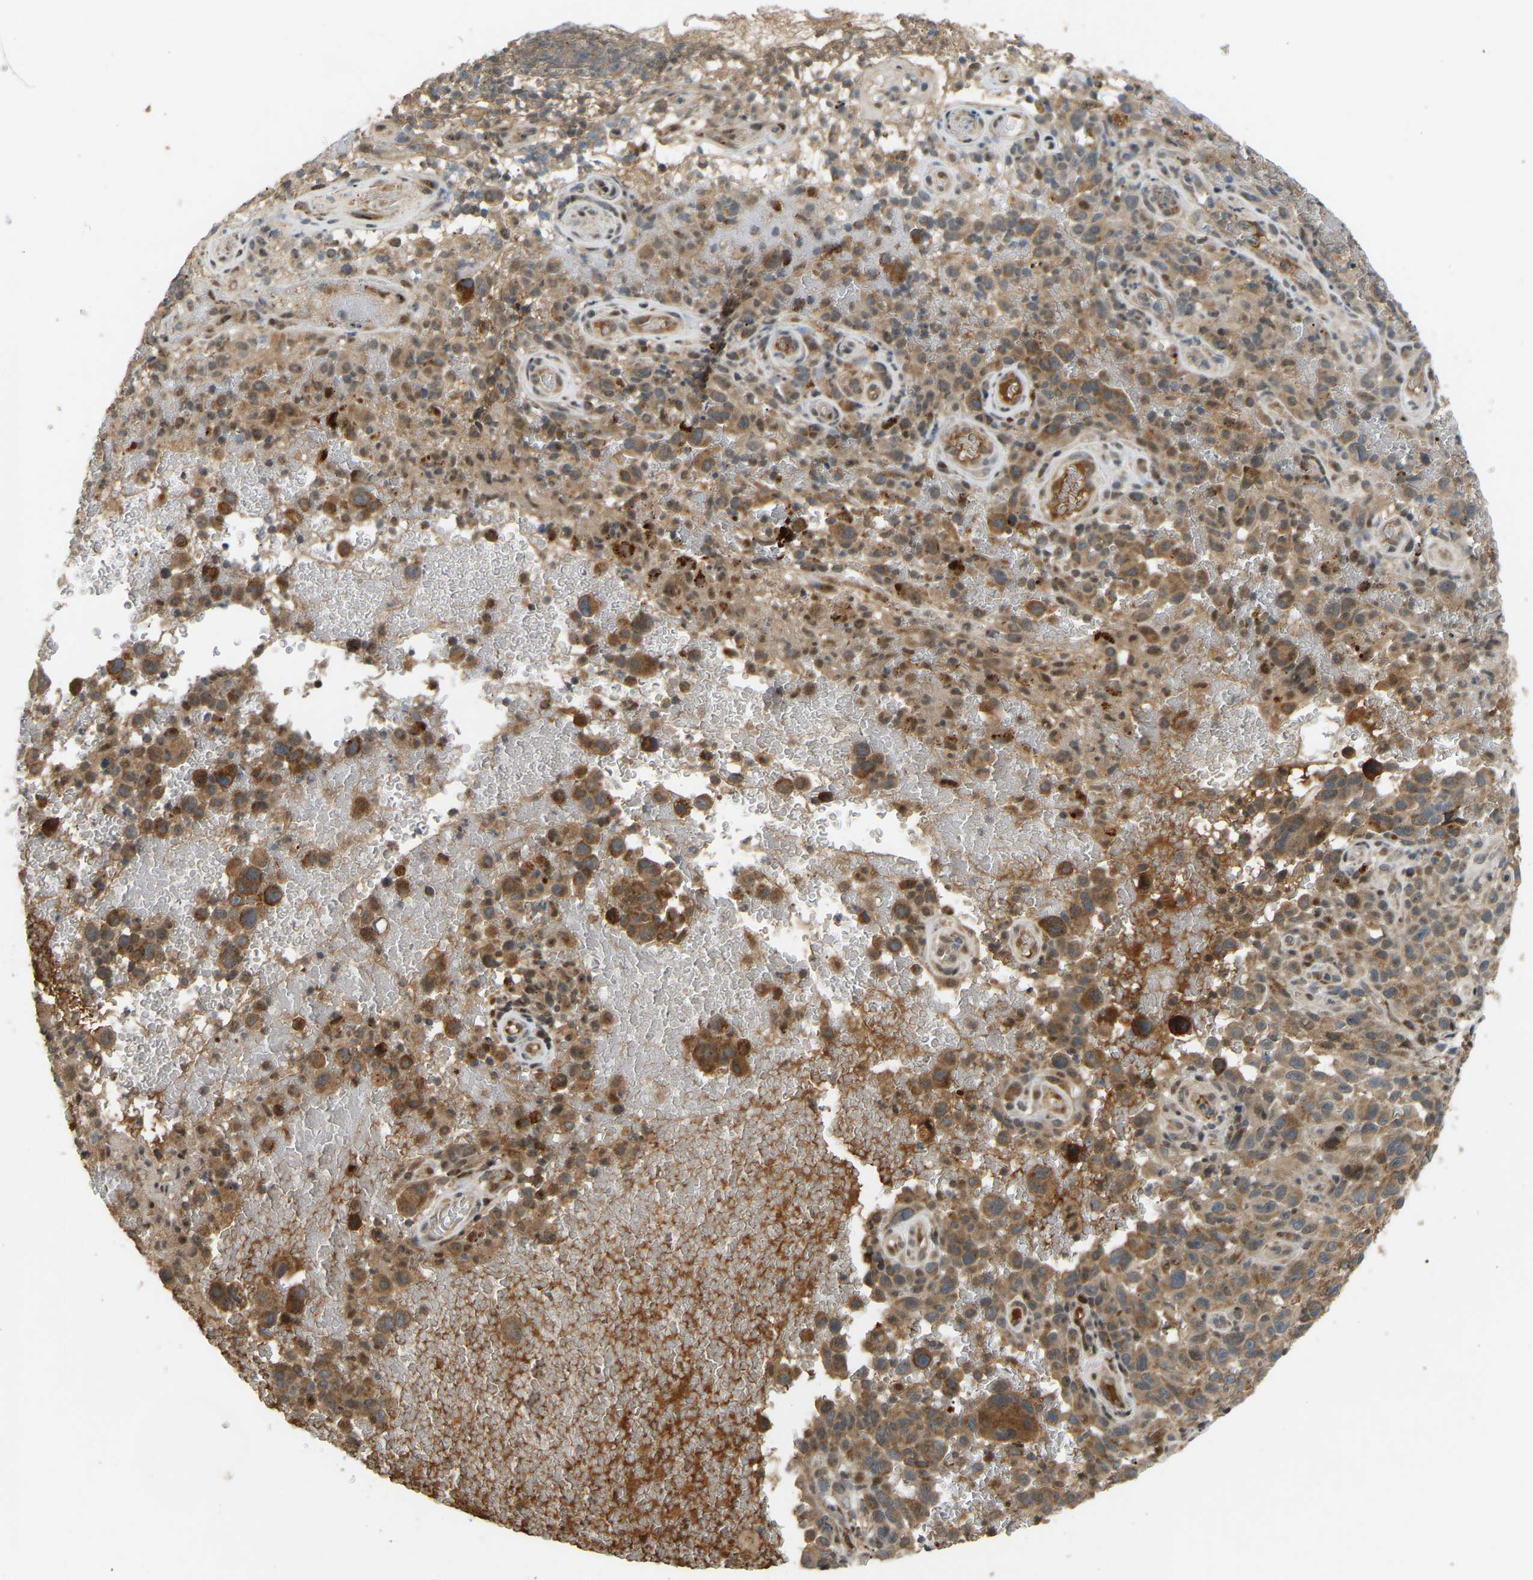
{"staining": {"intensity": "moderate", "quantity": ">75%", "location": "cytoplasmic/membranous"}, "tissue": "melanoma", "cell_type": "Tumor cells", "image_type": "cancer", "snomed": [{"axis": "morphology", "description": "Malignant melanoma, NOS"}, {"axis": "topography", "description": "Skin"}], "caption": "This is an image of immunohistochemistry staining of melanoma, which shows moderate expression in the cytoplasmic/membranous of tumor cells.", "gene": "PTCD1", "patient": {"sex": "female", "age": 82}}